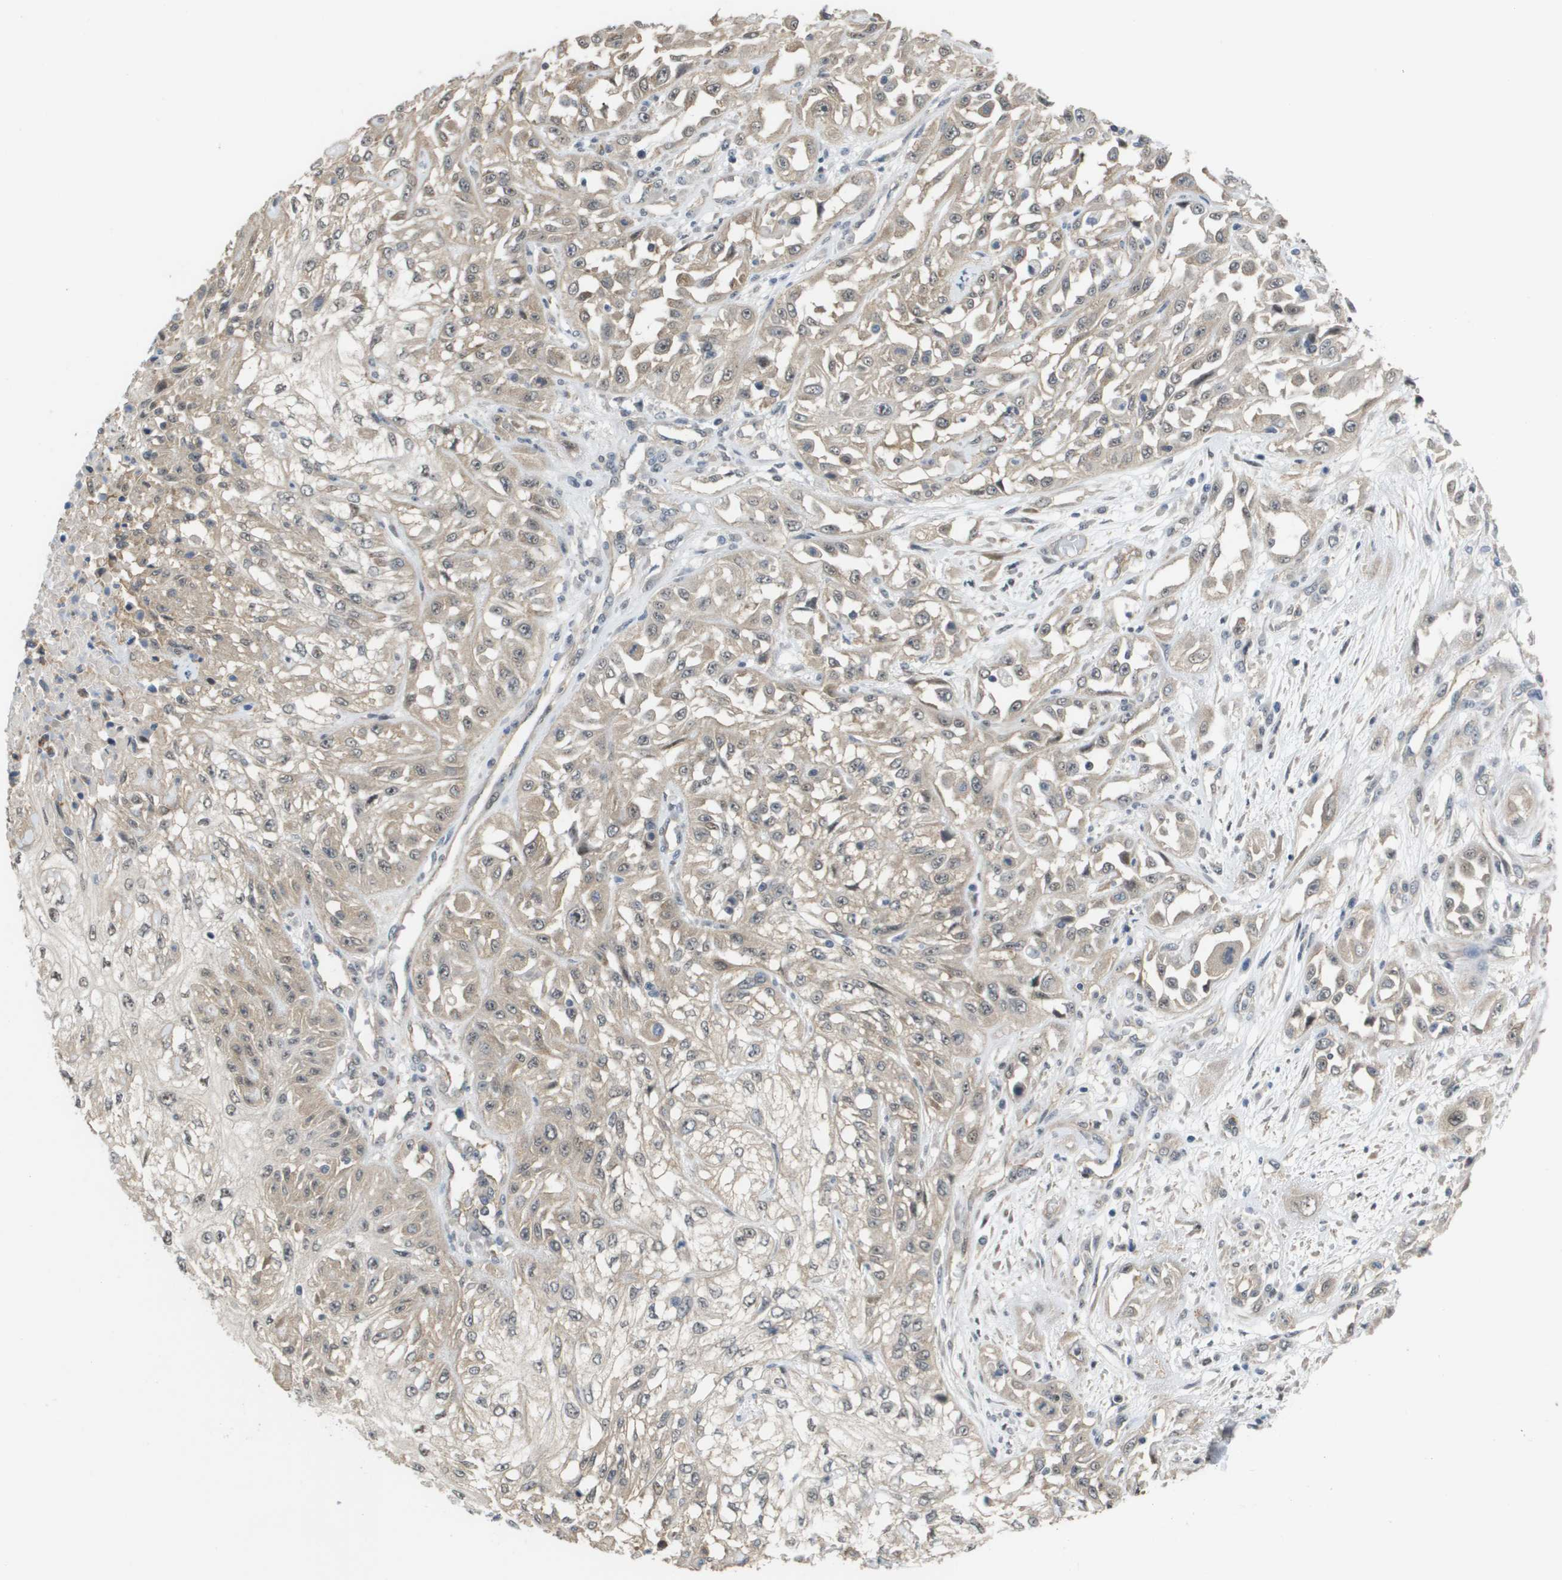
{"staining": {"intensity": "negative", "quantity": "none", "location": "none"}, "tissue": "skin cancer", "cell_type": "Tumor cells", "image_type": "cancer", "snomed": [{"axis": "morphology", "description": "Squamous cell carcinoma, NOS"}, {"axis": "morphology", "description": "Squamous cell carcinoma, metastatic, NOS"}, {"axis": "topography", "description": "Skin"}, {"axis": "topography", "description": "Lymph node"}], "caption": "An immunohistochemistry (IHC) image of squamous cell carcinoma (skin) is shown. There is no staining in tumor cells of squamous cell carcinoma (skin).", "gene": "RNF112", "patient": {"sex": "male", "age": 75}}